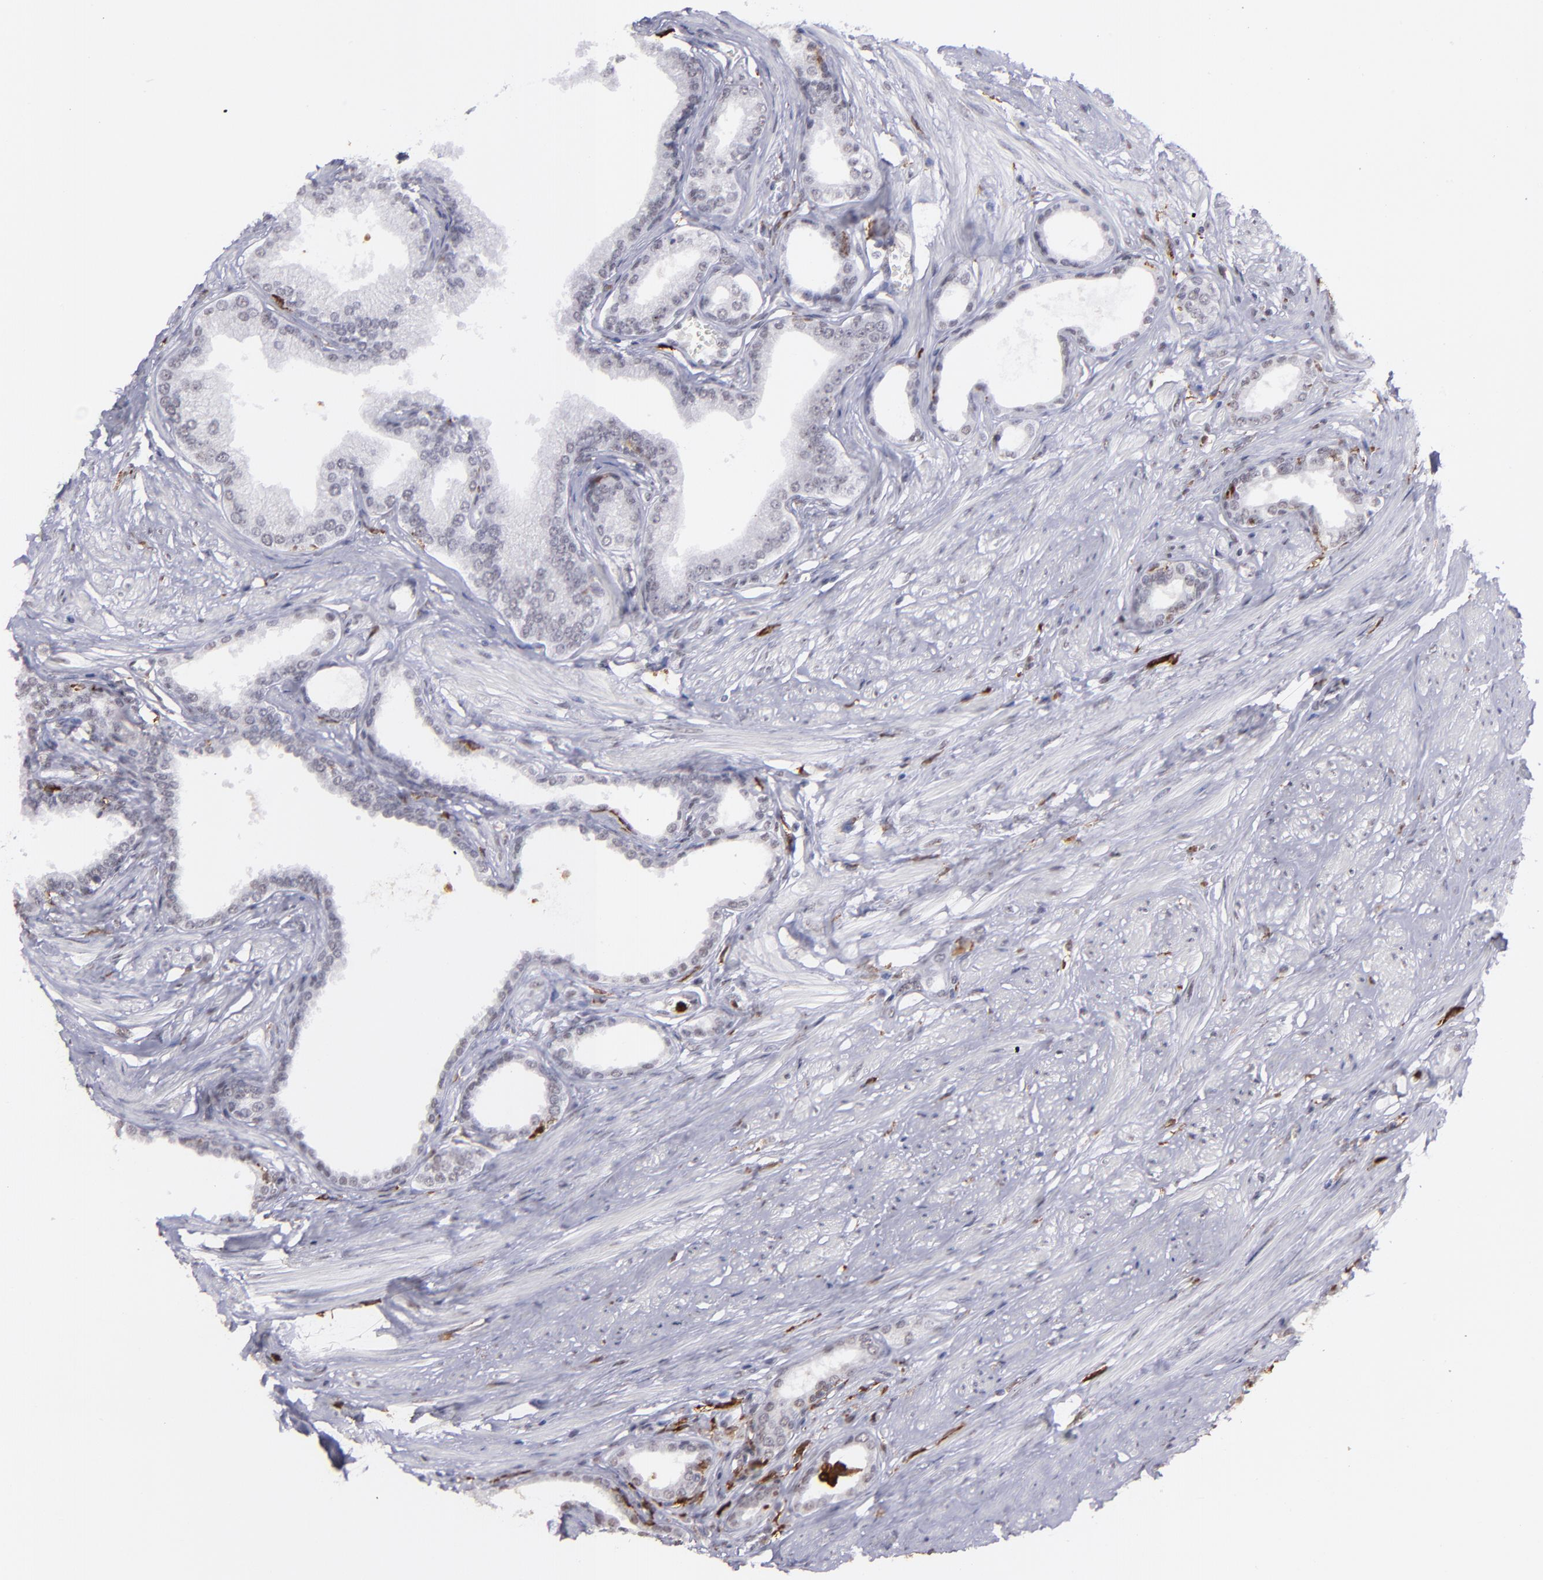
{"staining": {"intensity": "negative", "quantity": "none", "location": "none"}, "tissue": "prostate", "cell_type": "Glandular cells", "image_type": "normal", "snomed": [{"axis": "morphology", "description": "Normal tissue, NOS"}, {"axis": "topography", "description": "Prostate"}], "caption": "This is an immunohistochemistry micrograph of unremarkable human prostate. There is no staining in glandular cells.", "gene": "NCF2", "patient": {"sex": "male", "age": 64}}